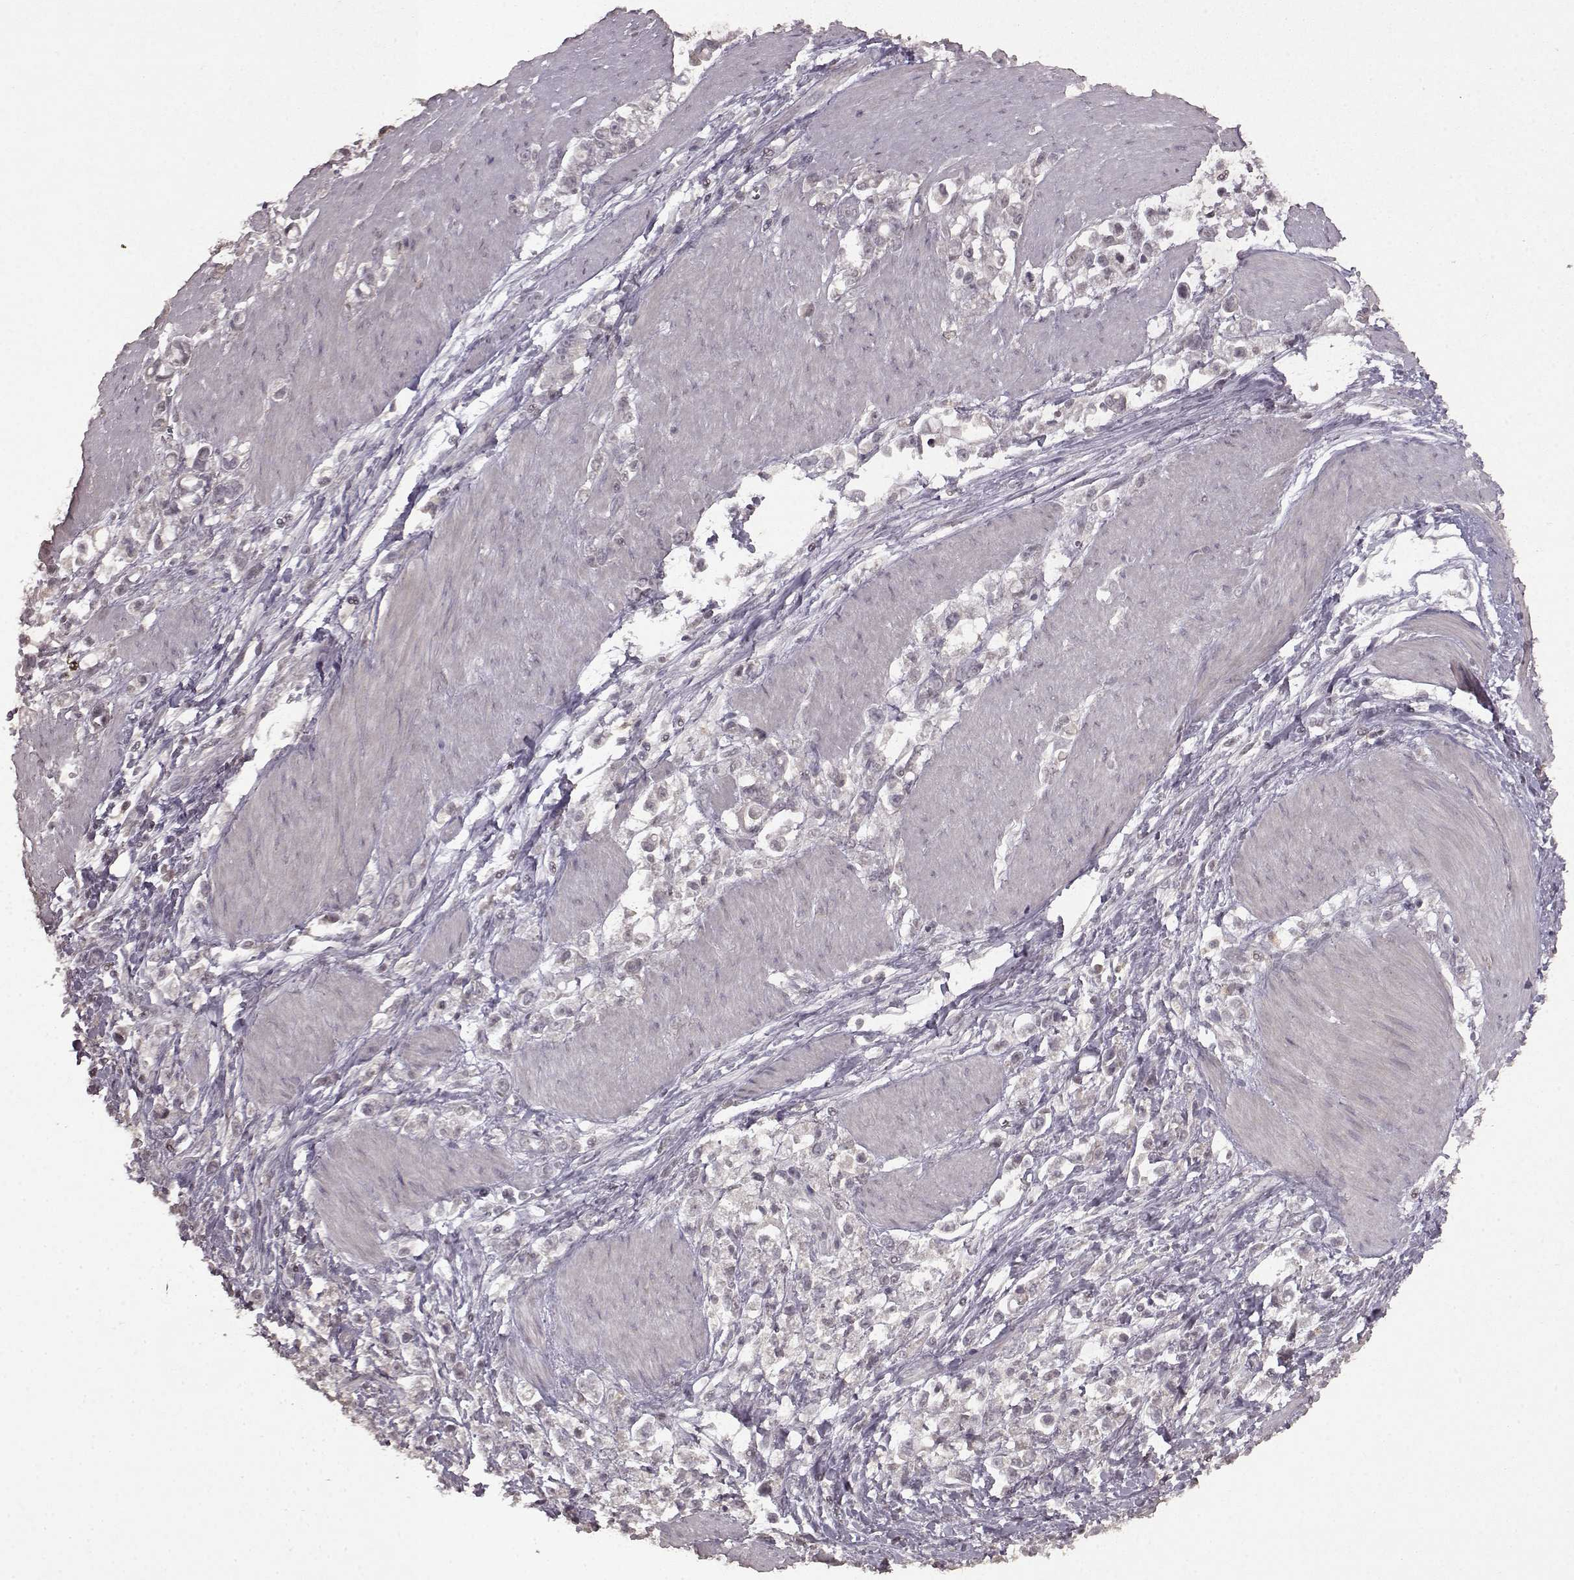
{"staining": {"intensity": "negative", "quantity": "none", "location": "none"}, "tissue": "stomach cancer", "cell_type": "Tumor cells", "image_type": "cancer", "snomed": [{"axis": "morphology", "description": "Adenocarcinoma, NOS"}, {"axis": "topography", "description": "Stomach"}], "caption": "An image of stomach adenocarcinoma stained for a protein shows no brown staining in tumor cells.", "gene": "LHB", "patient": {"sex": "male", "age": 63}}